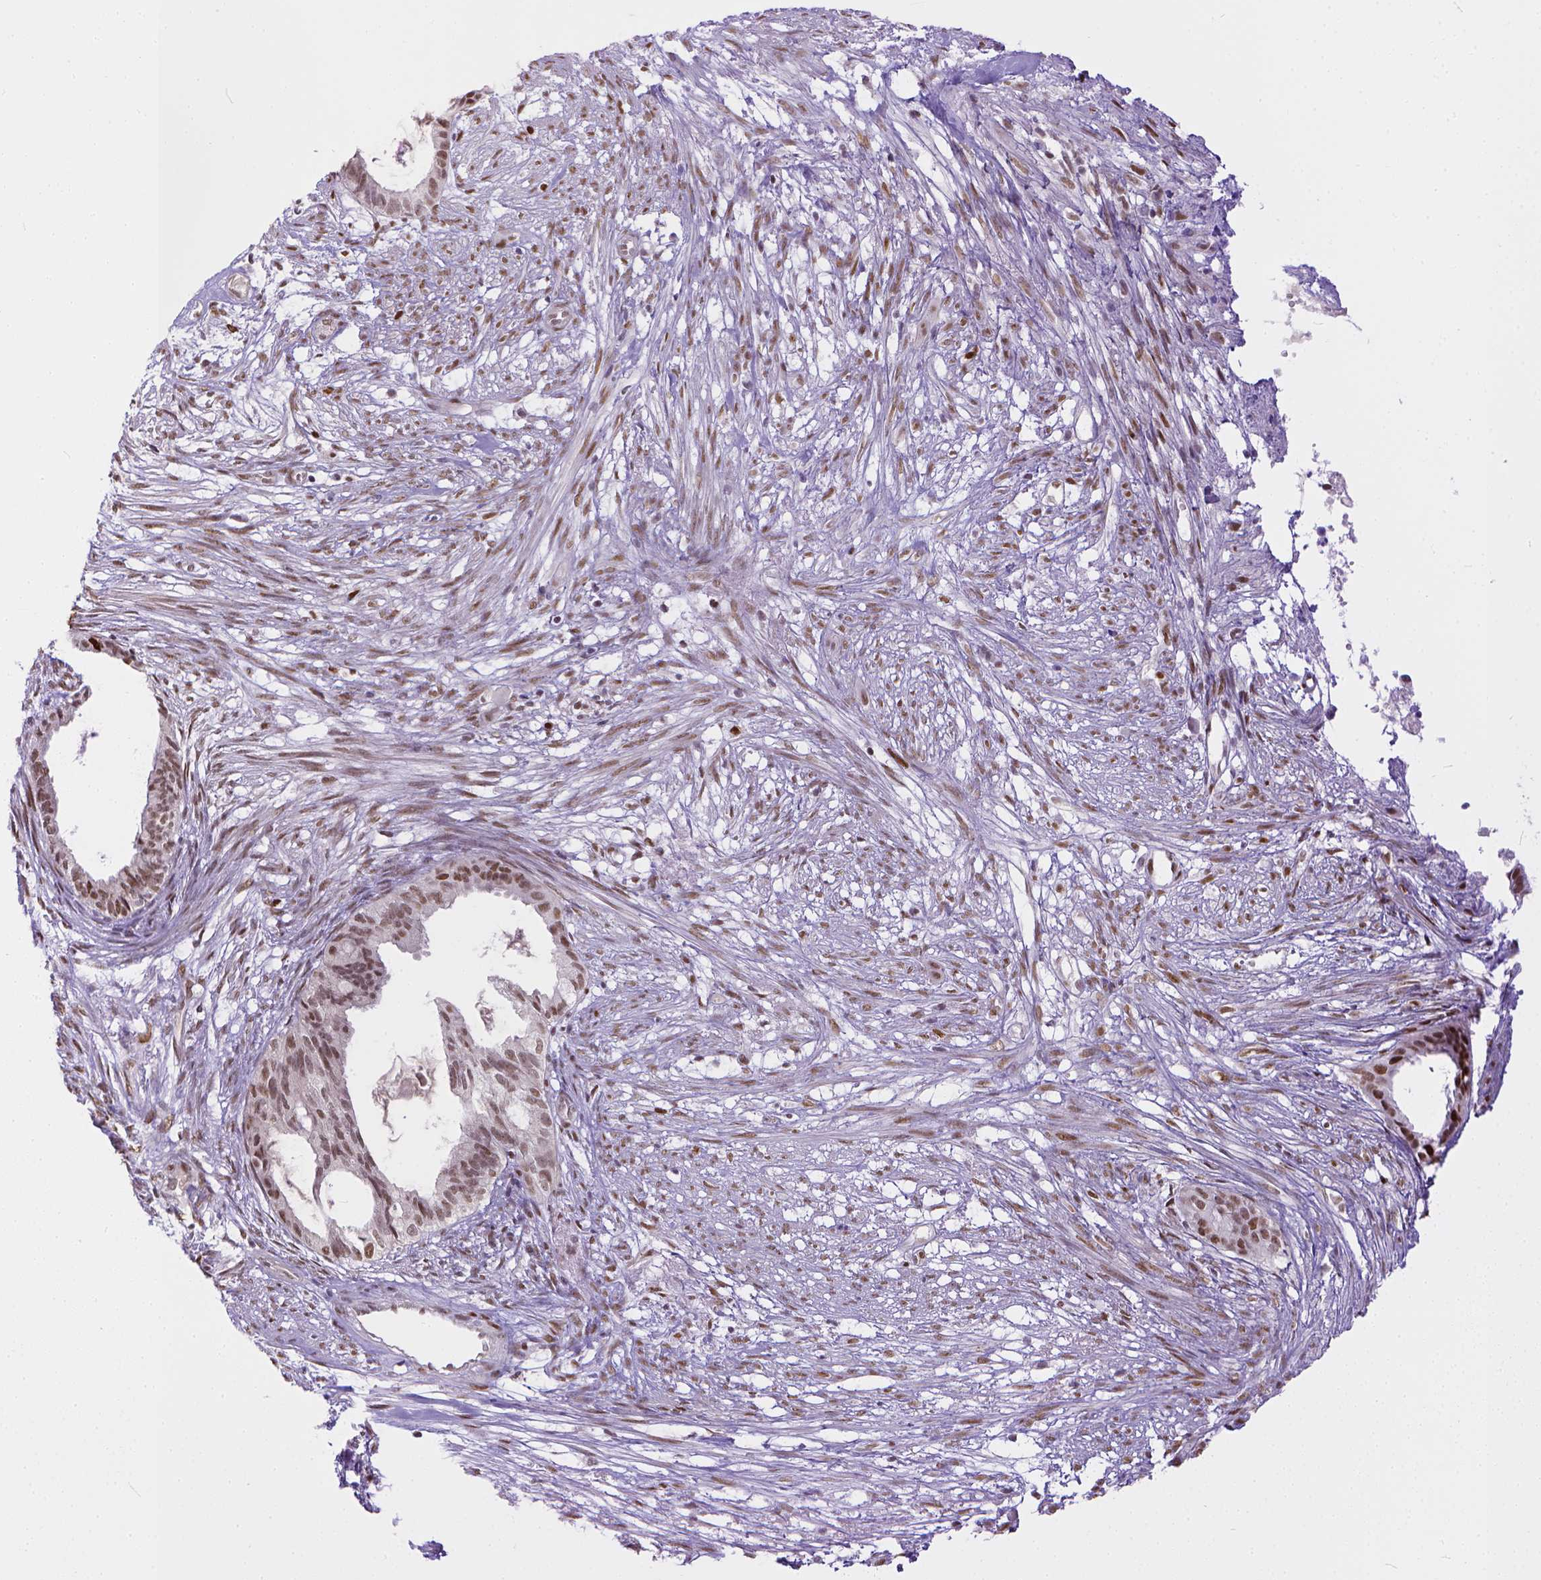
{"staining": {"intensity": "moderate", "quantity": ">75%", "location": "nuclear"}, "tissue": "endometrial cancer", "cell_type": "Tumor cells", "image_type": "cancer", "snomed": [{"axis": "morphology", "description": "Adenocarcinoma, NOS"}, {"axis": "topography", "description": "Endometrium"}], "caption": "Endometrial cancer (adenocarcinoma) stained with a protein marker displays moderate staining in tumor cells.", "gene": "ERCC1", "patient": {"sex": "female", "age": 86}}